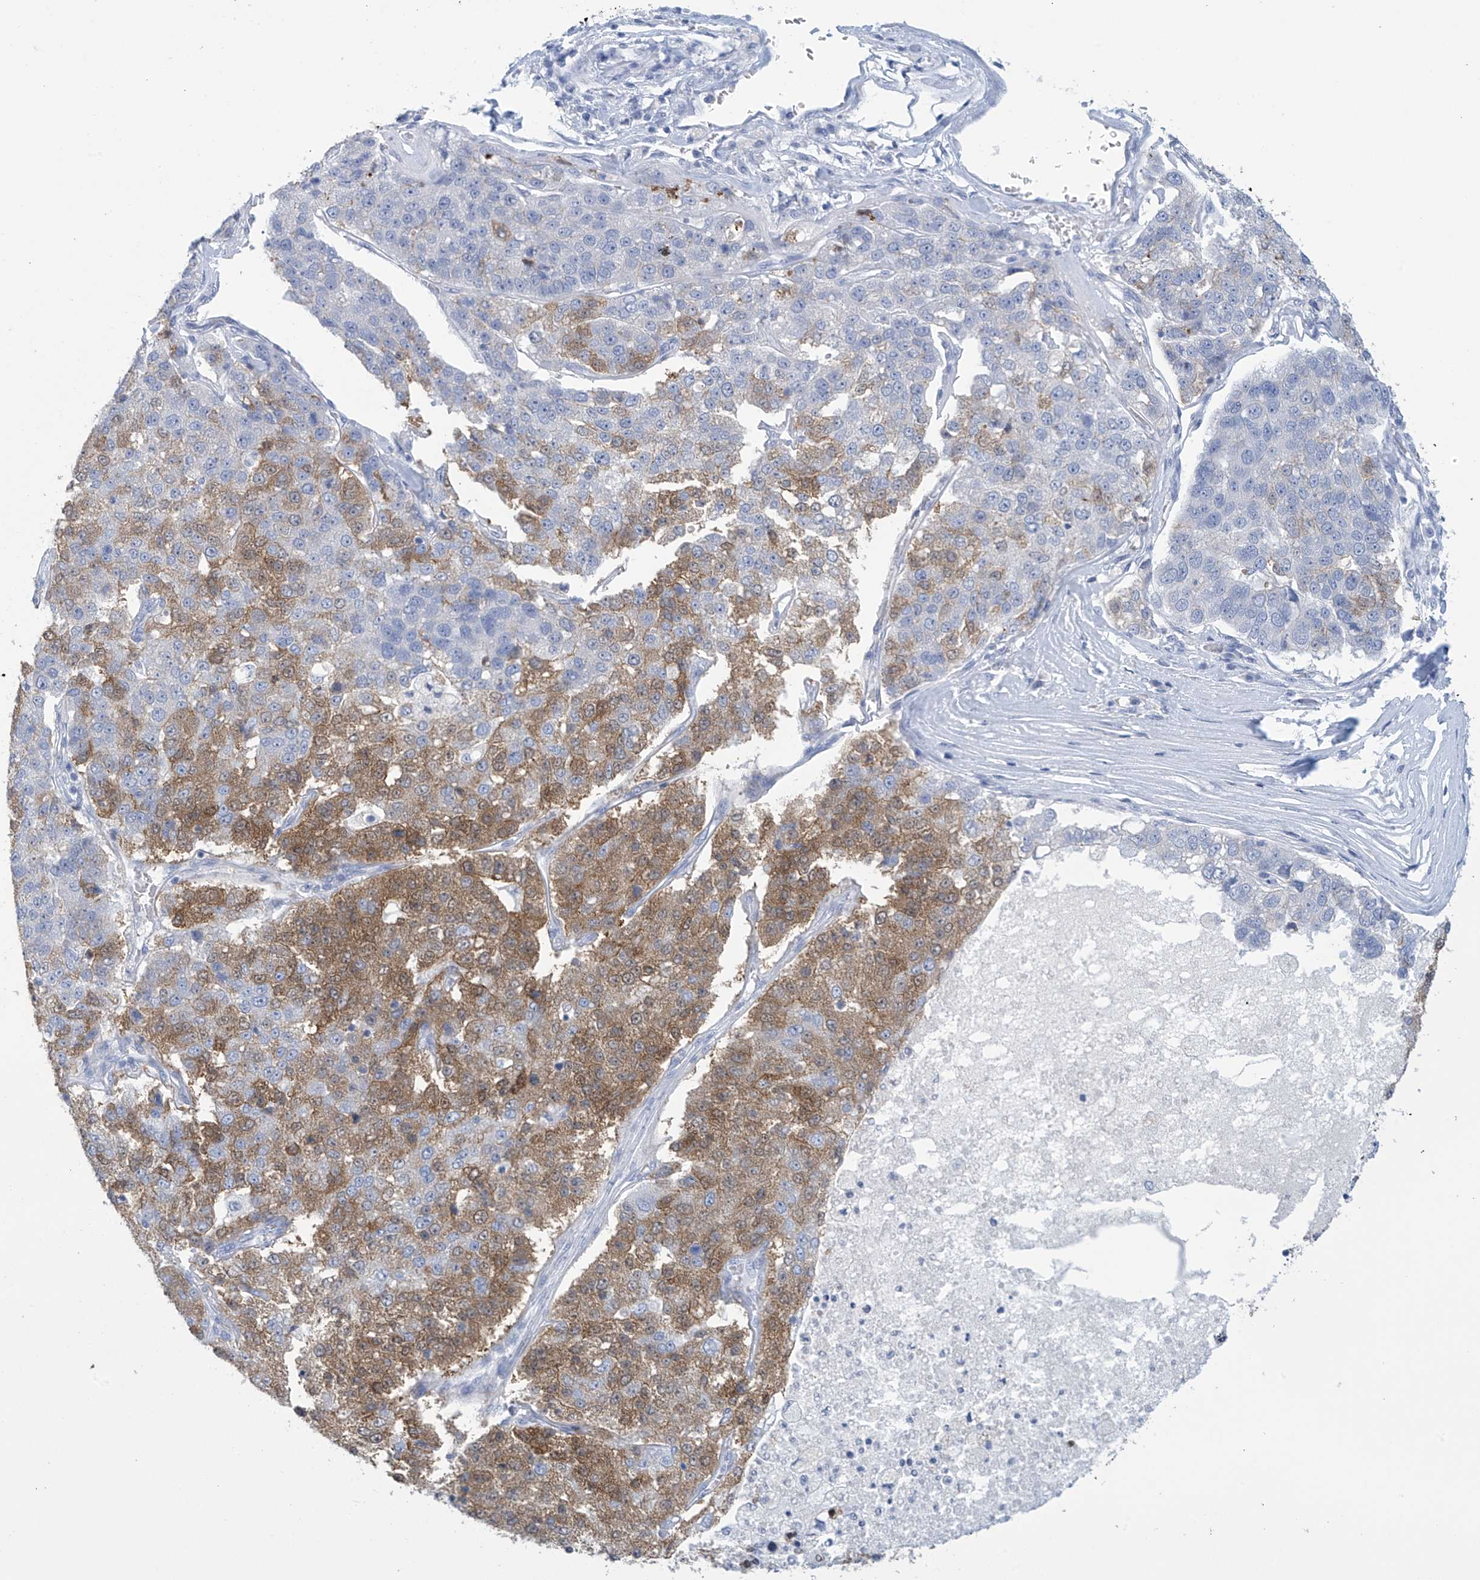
{"staining": {"intensity": "moderate", "quantity": "25%-75%", "location": "cytoplasmic/membranous"}, "tissue": "pancreatic cancer", "cell_type": "Tumor cells", "image_type": "cancer", "snomed": [{"axis": "morphology", "description": "Adenocarcinoma, NOS"}, {"axis": "topography", "description": "Pancreas"}], "caption": "A medium amount of moderate cytoplasmic/membranous expression is identified in about 25%-75% of tumor cells in adenocarcinoma (pancreatic) tissue.", "gene": "DSP", "patient": {"sex": "female", "age": 61}}